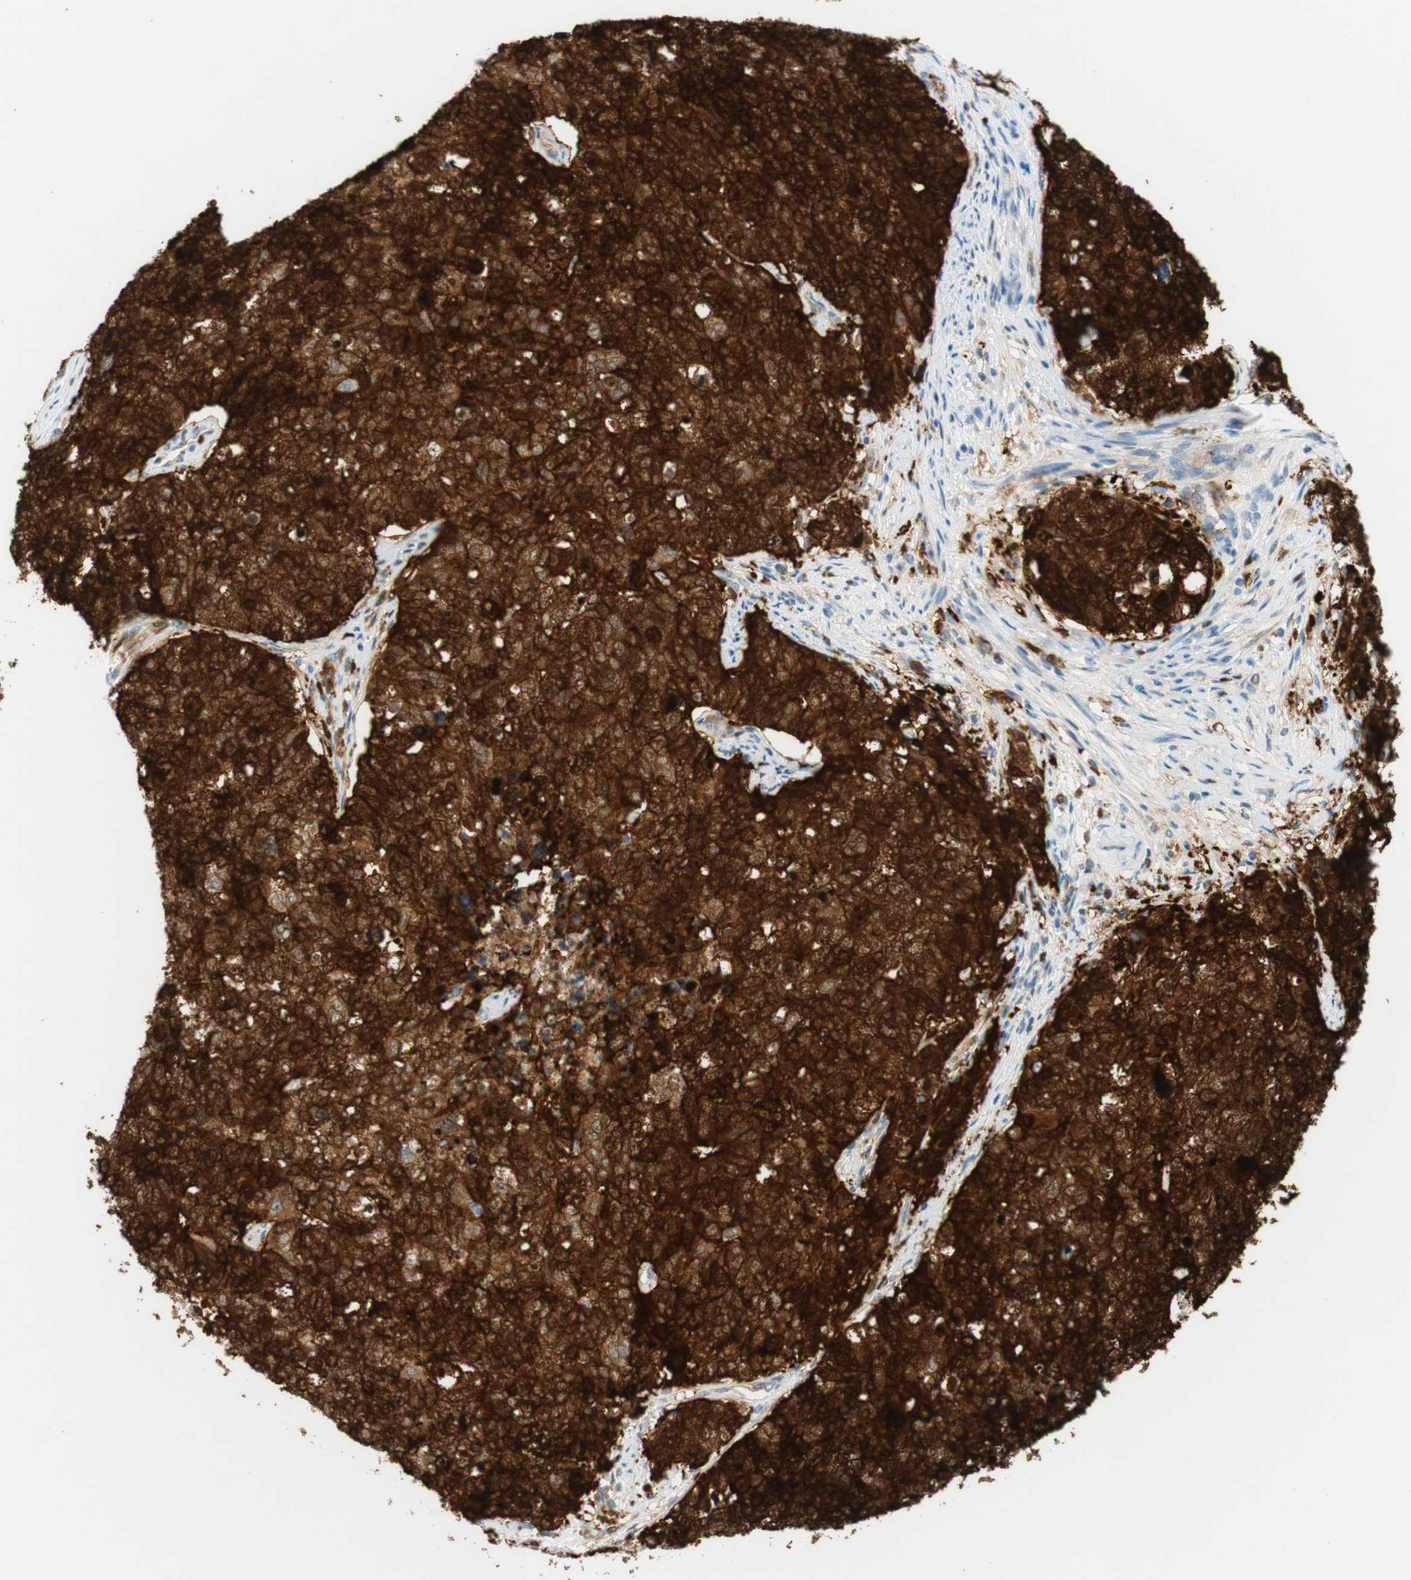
{"staining": {"intensity": "strong", "quantity": ">75%", "location": "cytoplasmic/membranous,nuclear"}, "tissue": "cervical cancer", "cell_type": "Tumor cells", "image_type": "cancer", "snomed": [{"axis": "morphology", "description": "Squamous cell carcinoma, NOS"}, {"axis": "topography", "description": "Cervix"}], "caption": "Tumor cells reveal high levels of strong cytoplasmic/membranous and nuclear expression in about >75% of cells in cervical squamous cell carcinoma.", "gene": "STMN1", "patient": {"sex": "female", "age": 63}}